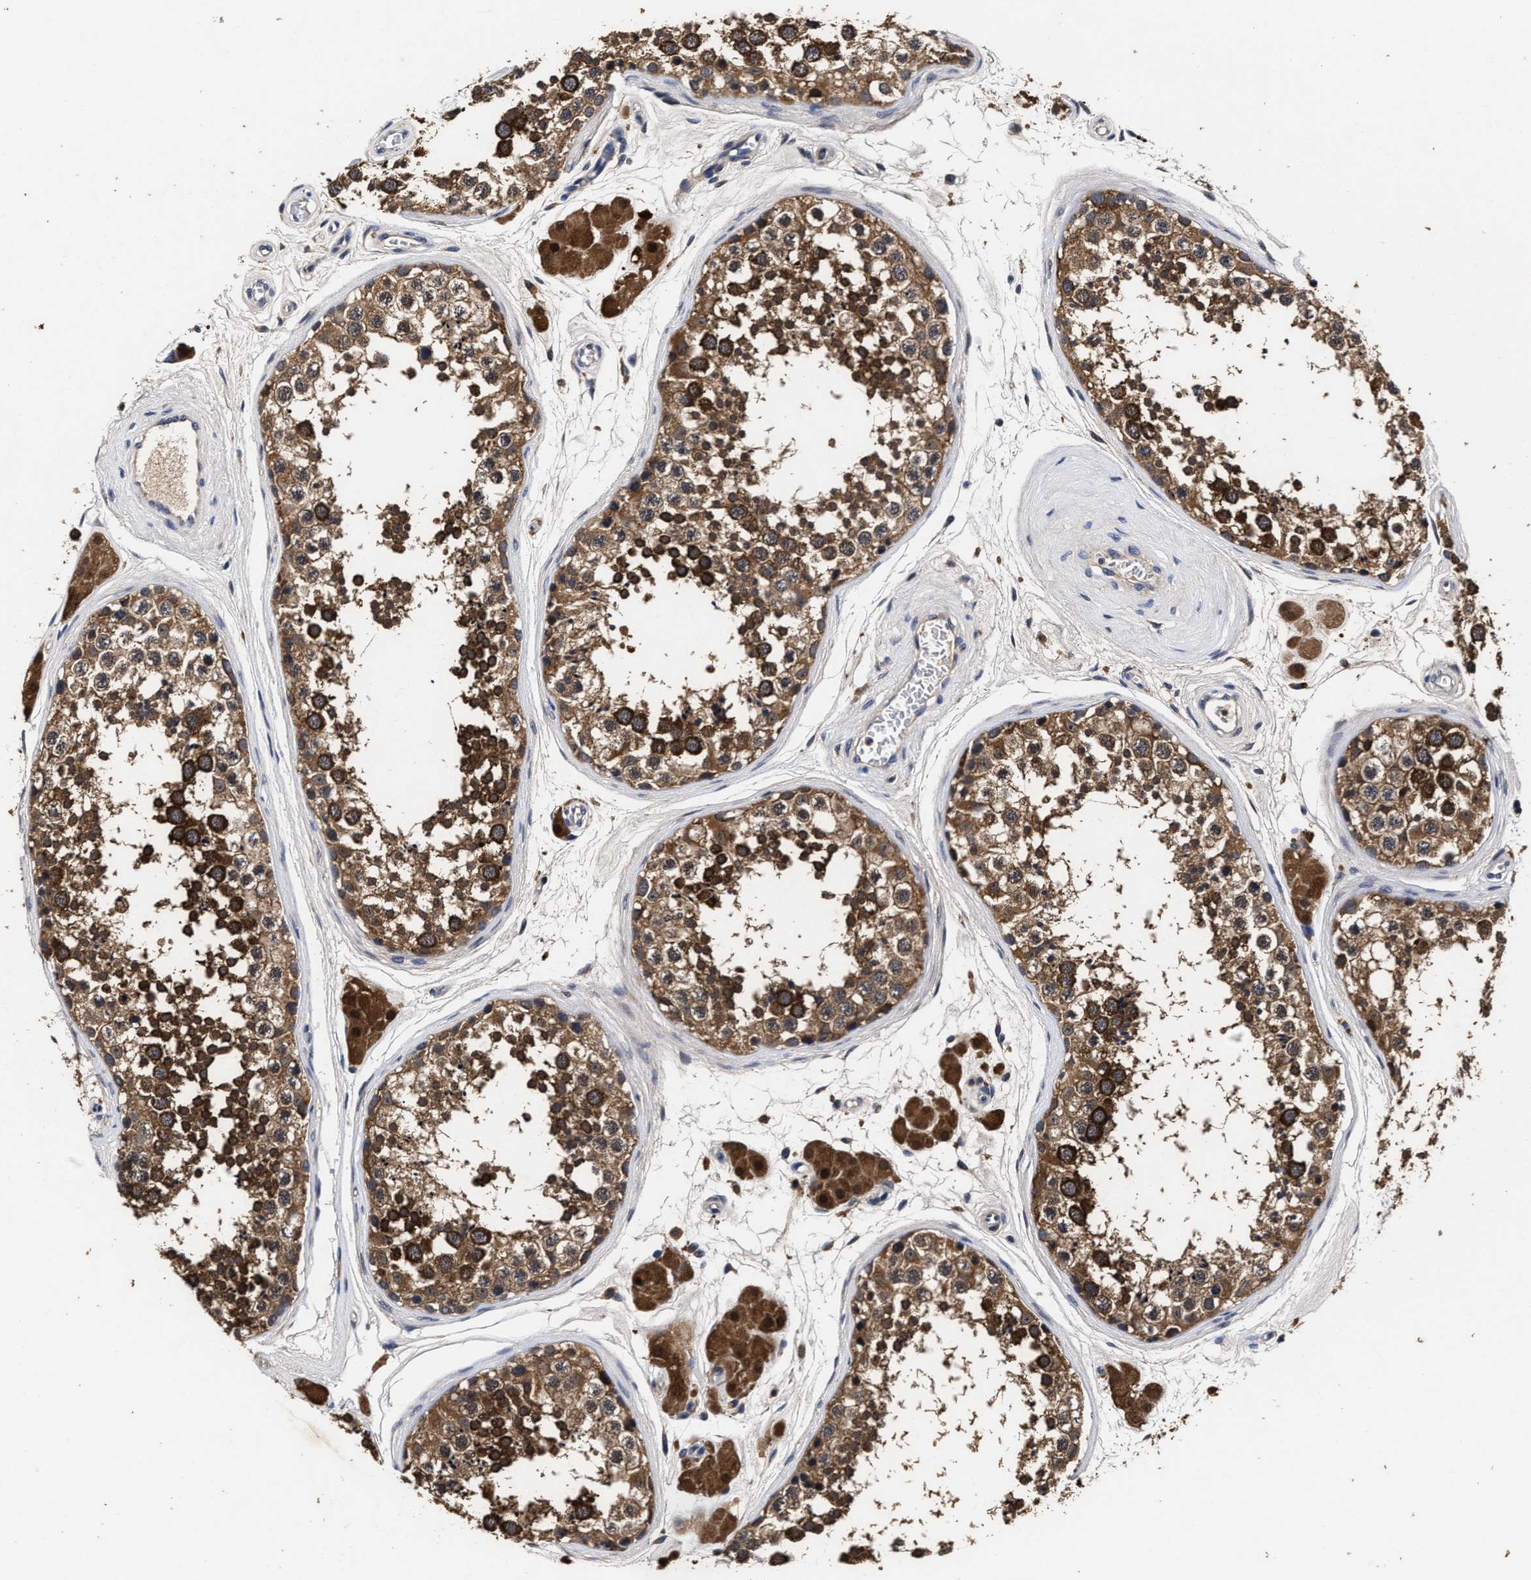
{"staining": {"intensity": "strong", "quantity": ">75%", "location": "cytoplasmic/membranous"}, "tissue": "testis", "cell_type": "Cells in seminiferous ducts", "image_type": "normal", "snomed": [{"axis": "morphology", "description": "Normal tissue, NOS"}, {"axis": "topography", "description": "Testis"}], "caption": "Immunohistochemistry (IHC) image of normal testis stained for a protein (brown), which exhibits high levels of strong cytoplasmic/membranous positivity in approximately >75% of cells in seminiferous ducts.", "gene": "SOCS5", "patient": {"sex": "male", "age": 56}}